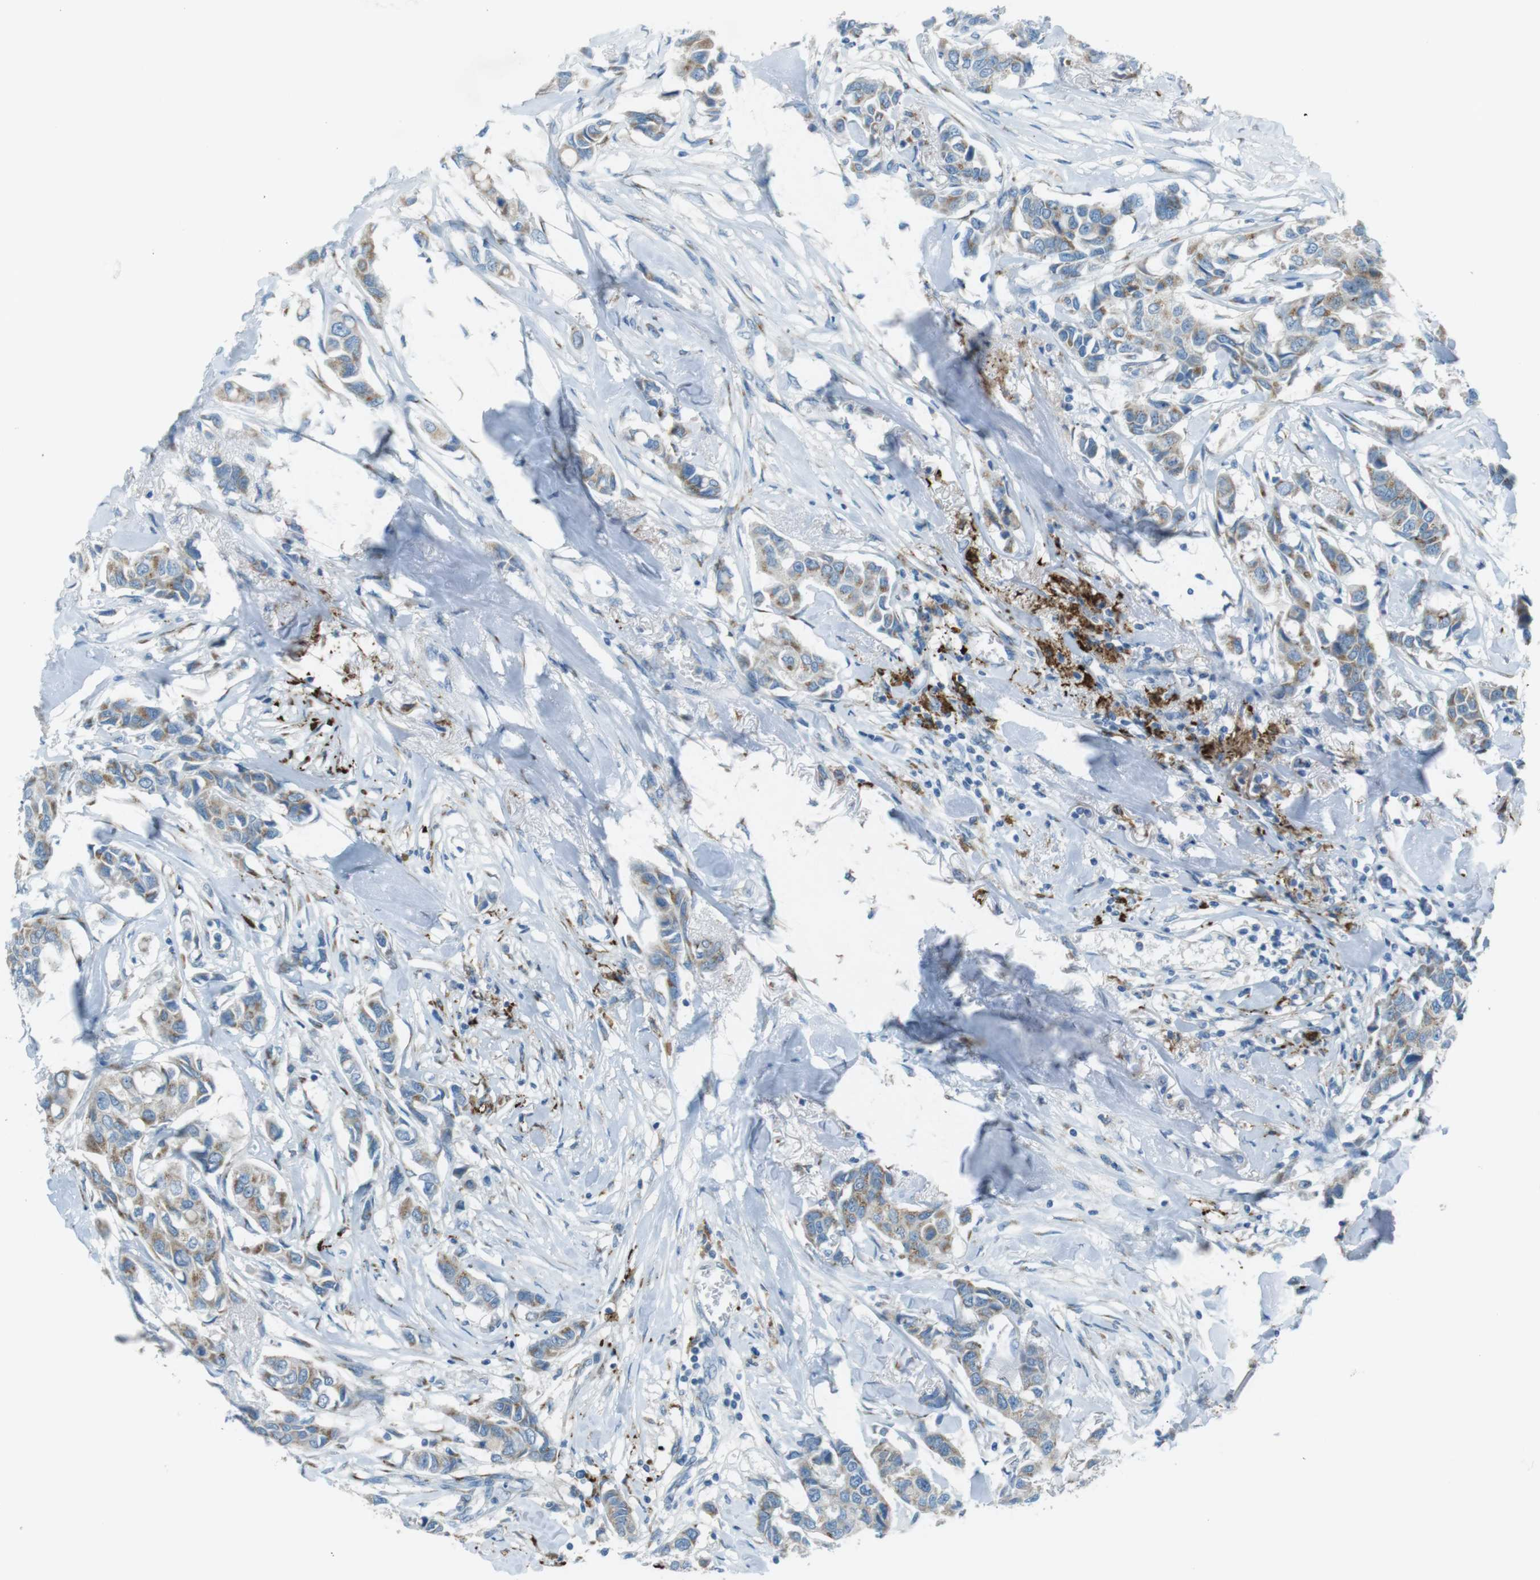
{"staining": {"intensity": "weak", "quantity": "25%-75%", "location": "cytoplasmic/membranous"}, "tissue": "breast cancer", "cell_type": "Tumor cells", "image_type": "cancer", "snomed": [{"axis": "morphology", "description": "Duct carcinoma"}, {"axis": "topography", "description": "Breast"}], "caption": "A brown stain highlights weak cytoplasmic/membranous positivity of a protein in human breast cancer (intraductal carcinoma) tumor cells. The staining was performed using DAB (3,3'-diaminobenzidine) to visualize the protein expression in brown, while the nuclei were stained in blue with hematoxylin (Magnification: 20x).", "gene": "TXNDC15", "patient": {"sex": "female", "age": 80}}